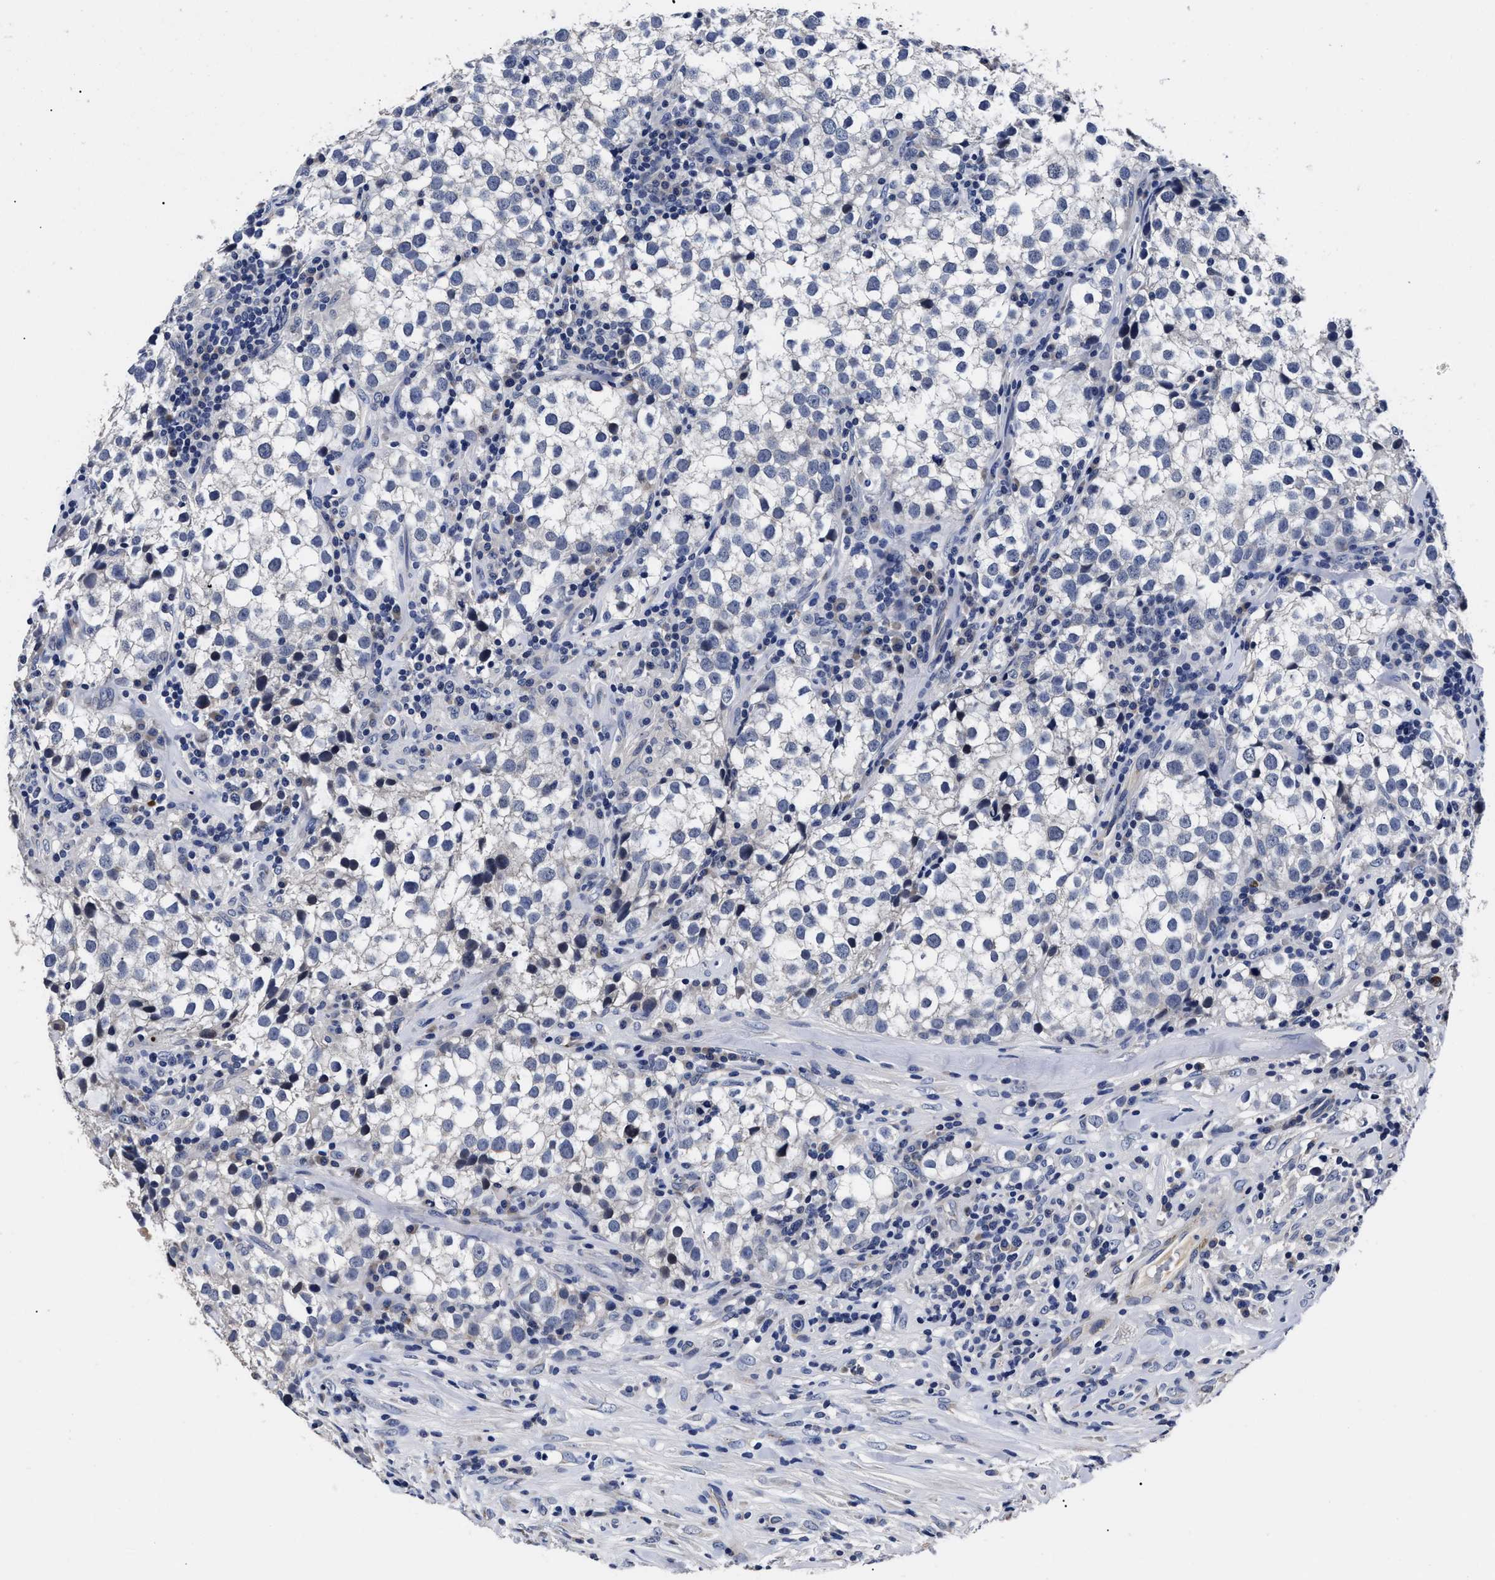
{"staining": {"intensity": "negative", "quantity": "none", "location": "none"}, "tissue": "testis cancer", "cell_type": "Tumor cells", "image_type": "cancer", "snomed": [{"axis": "morphology", "description": "Seminoma, NOS"}, {"axis": "morphology", "description": "Carcinoma, Embryonal, NOS"}, {"axis": "topography", "description": "Testis"}], "caption": "Tumor cells show no significant protein expression in testis cancer.", "gene": "OLFML2A", "patient": {"sex": "male", "age": 36}}